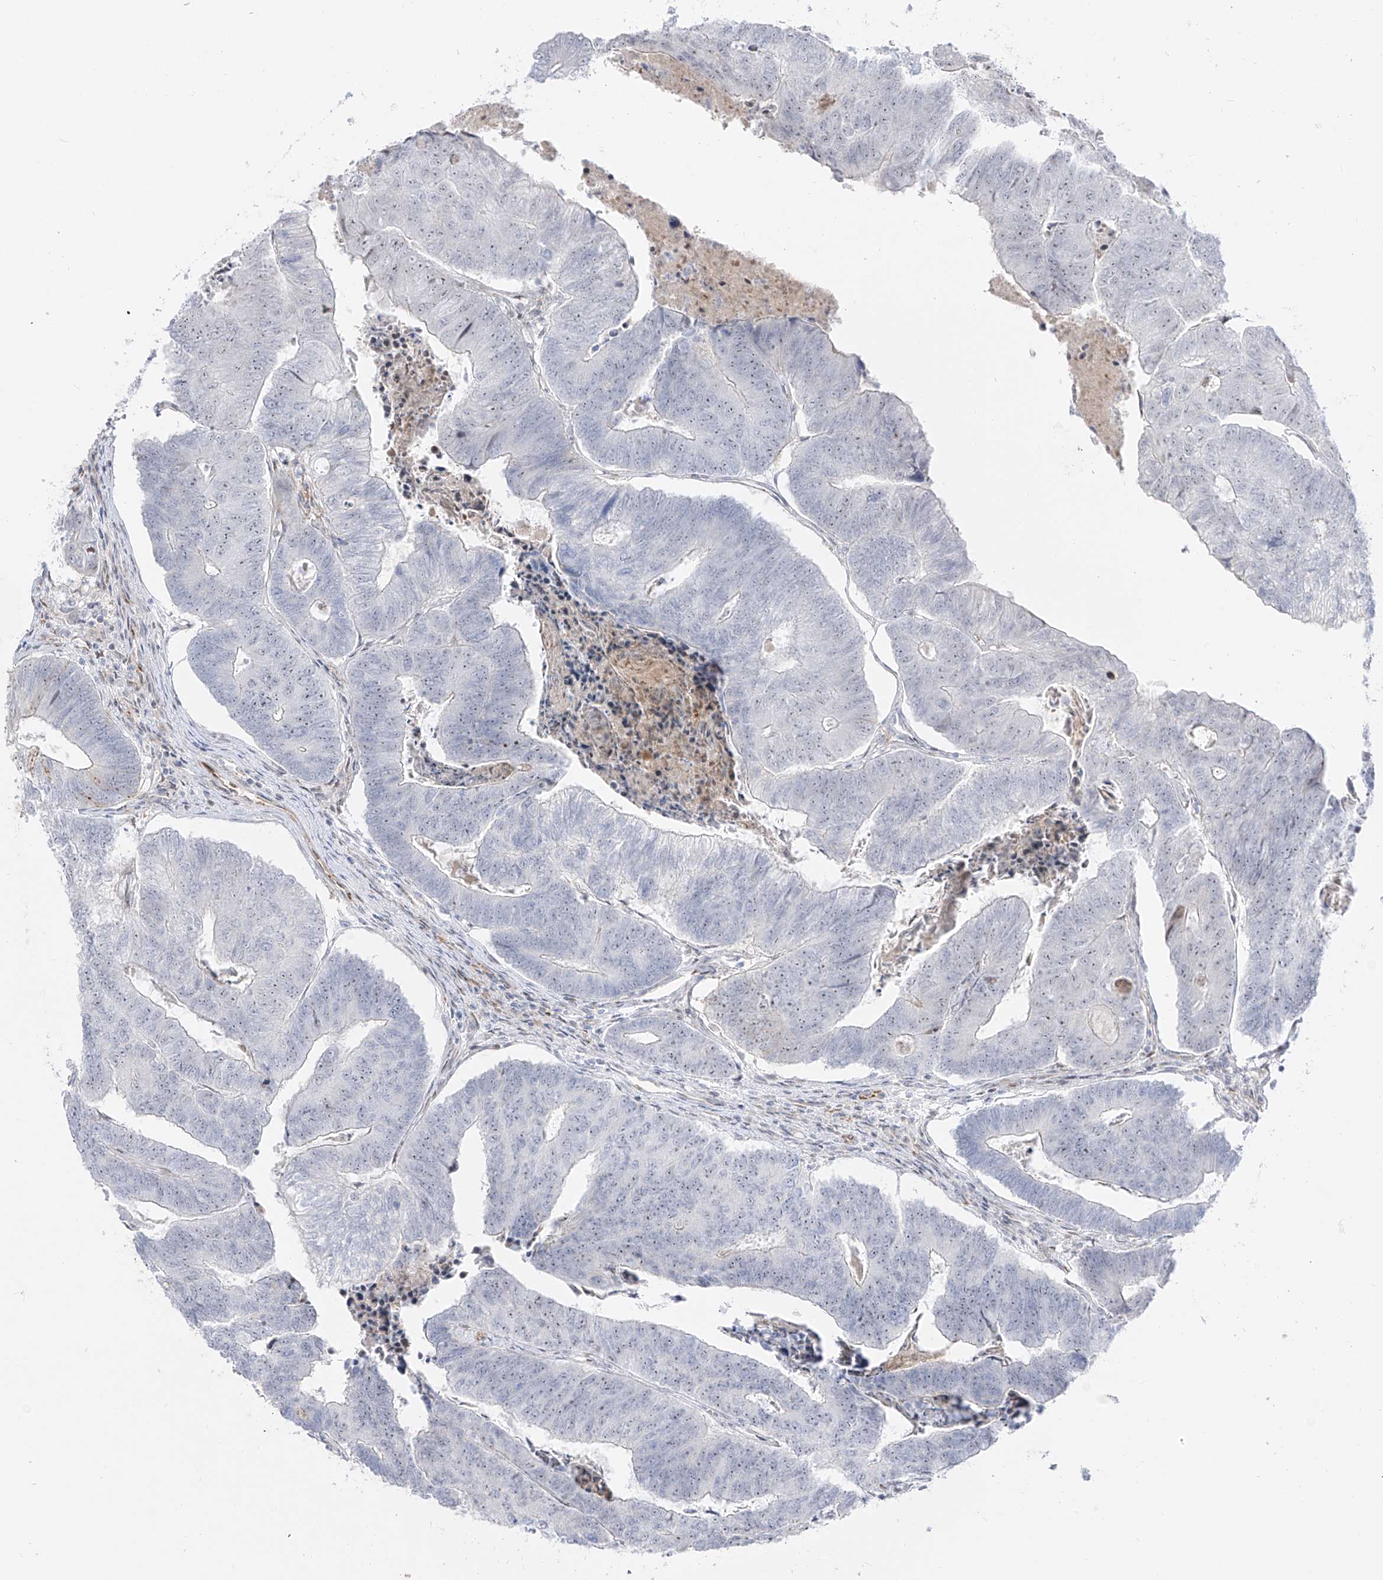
{"staining": {"intensity": "negative", "quantity": "none", "location": "none"}, "tissue": "colorectal cancer", "cell_type": "Tumor cells", "image_type": "cancer", "snomed": [{"axis": "morphology", "description": "Adenocarcinoma, NOS"}, {"axis": "topography", "description": "Colon"}], "caption": "There is no significant expression in tumor cells of adenocarcinoma (colorectal).", "gene": "ZNF180", "patient": {"sex": "female", "age": 67}}